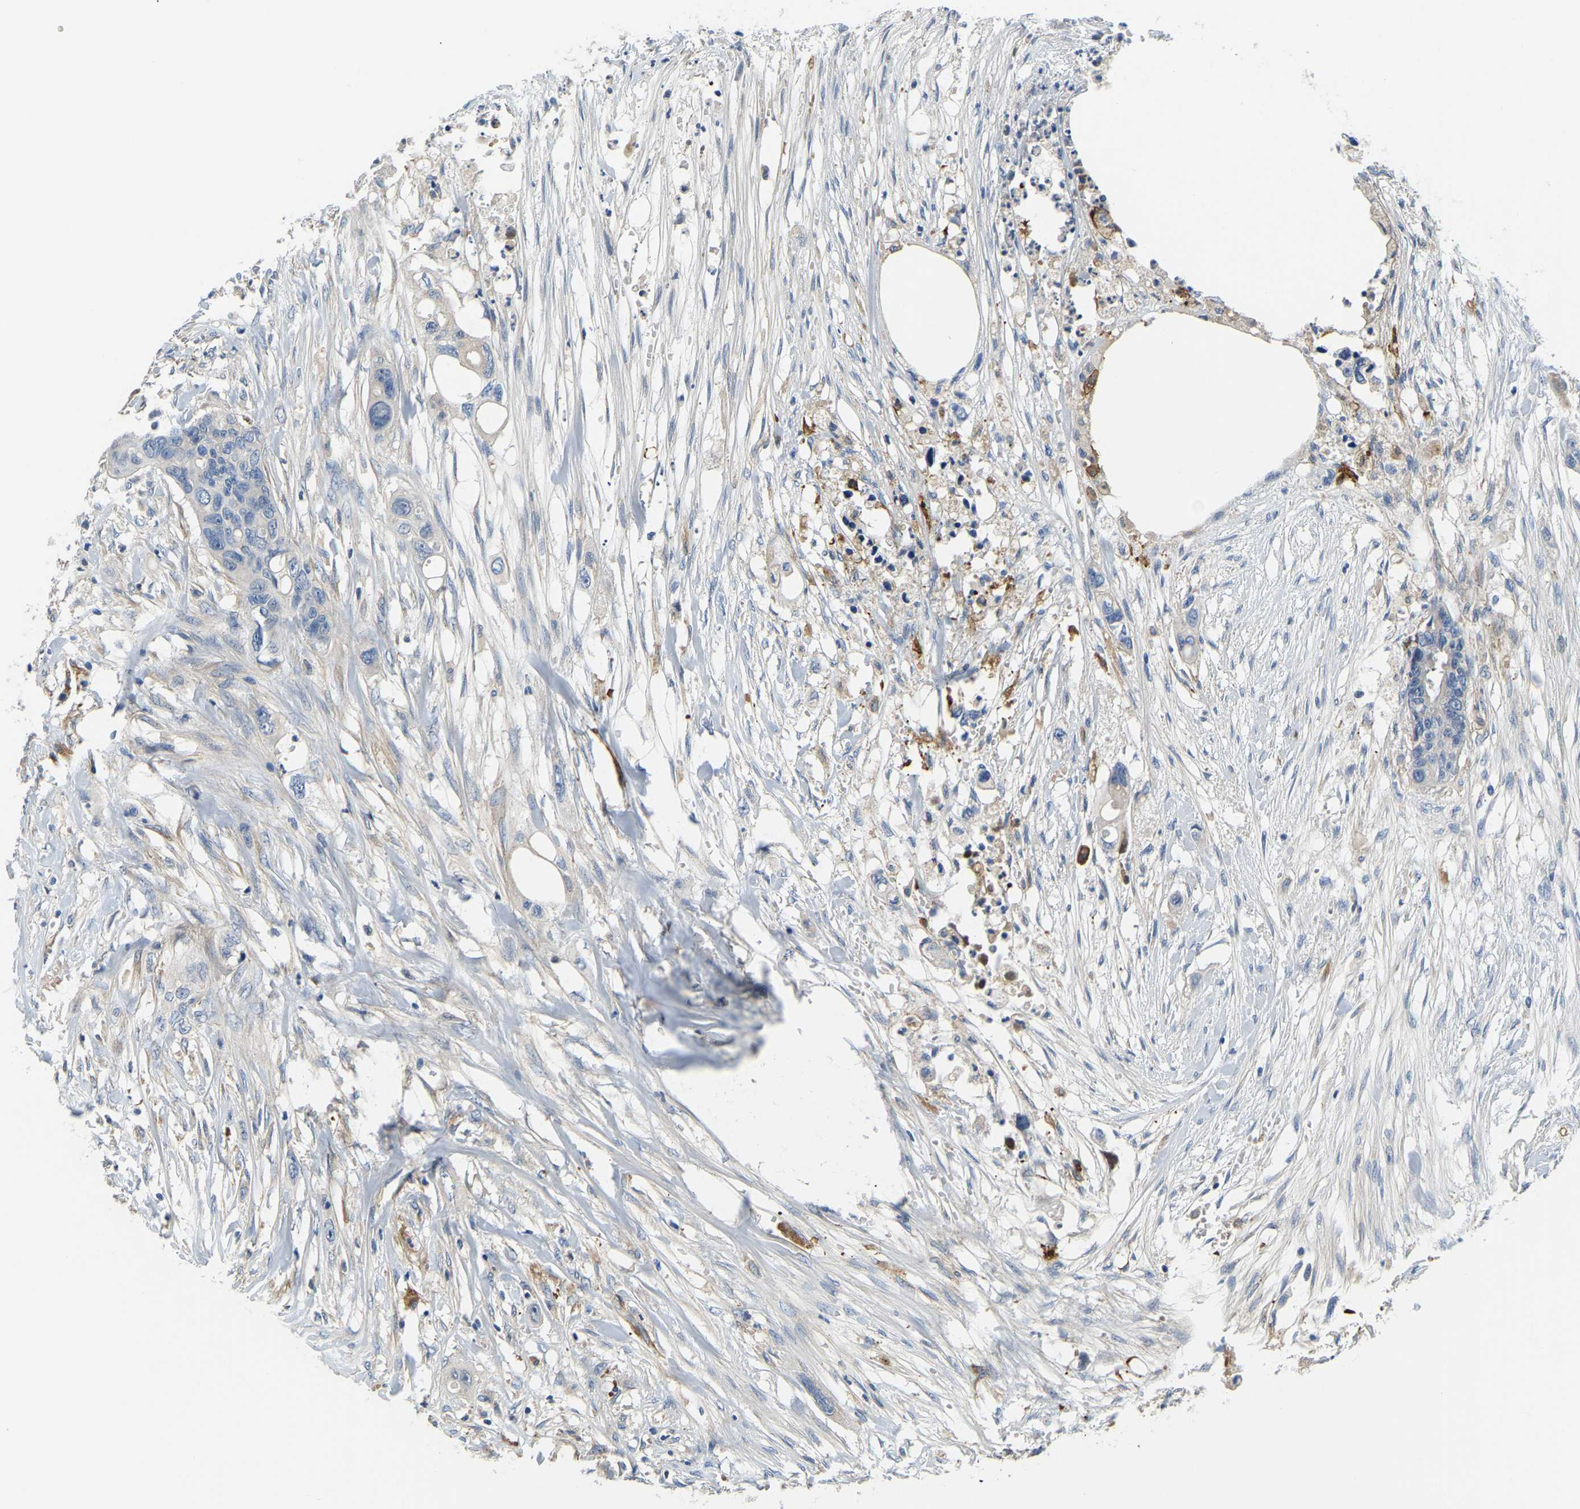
{"staining": {"intensity": "negative", "quantity": "none", "location": "none"}, "tissue": "colorectal cancer", "cell_type": "Tumor cells", "image_type": "cancer", "snomed": [{"axis": "morphology", "description": "Adenocarcinoma, NOS"}, {"axis": "topography", "description": "Colon"}], "caption": "Immunohistochemical staining of human colorectal adenocarcinoma demonstrates no significant expression in tumor cells.", "gene": "LIAS", "patient": {"sex": "female", "age": 57}}